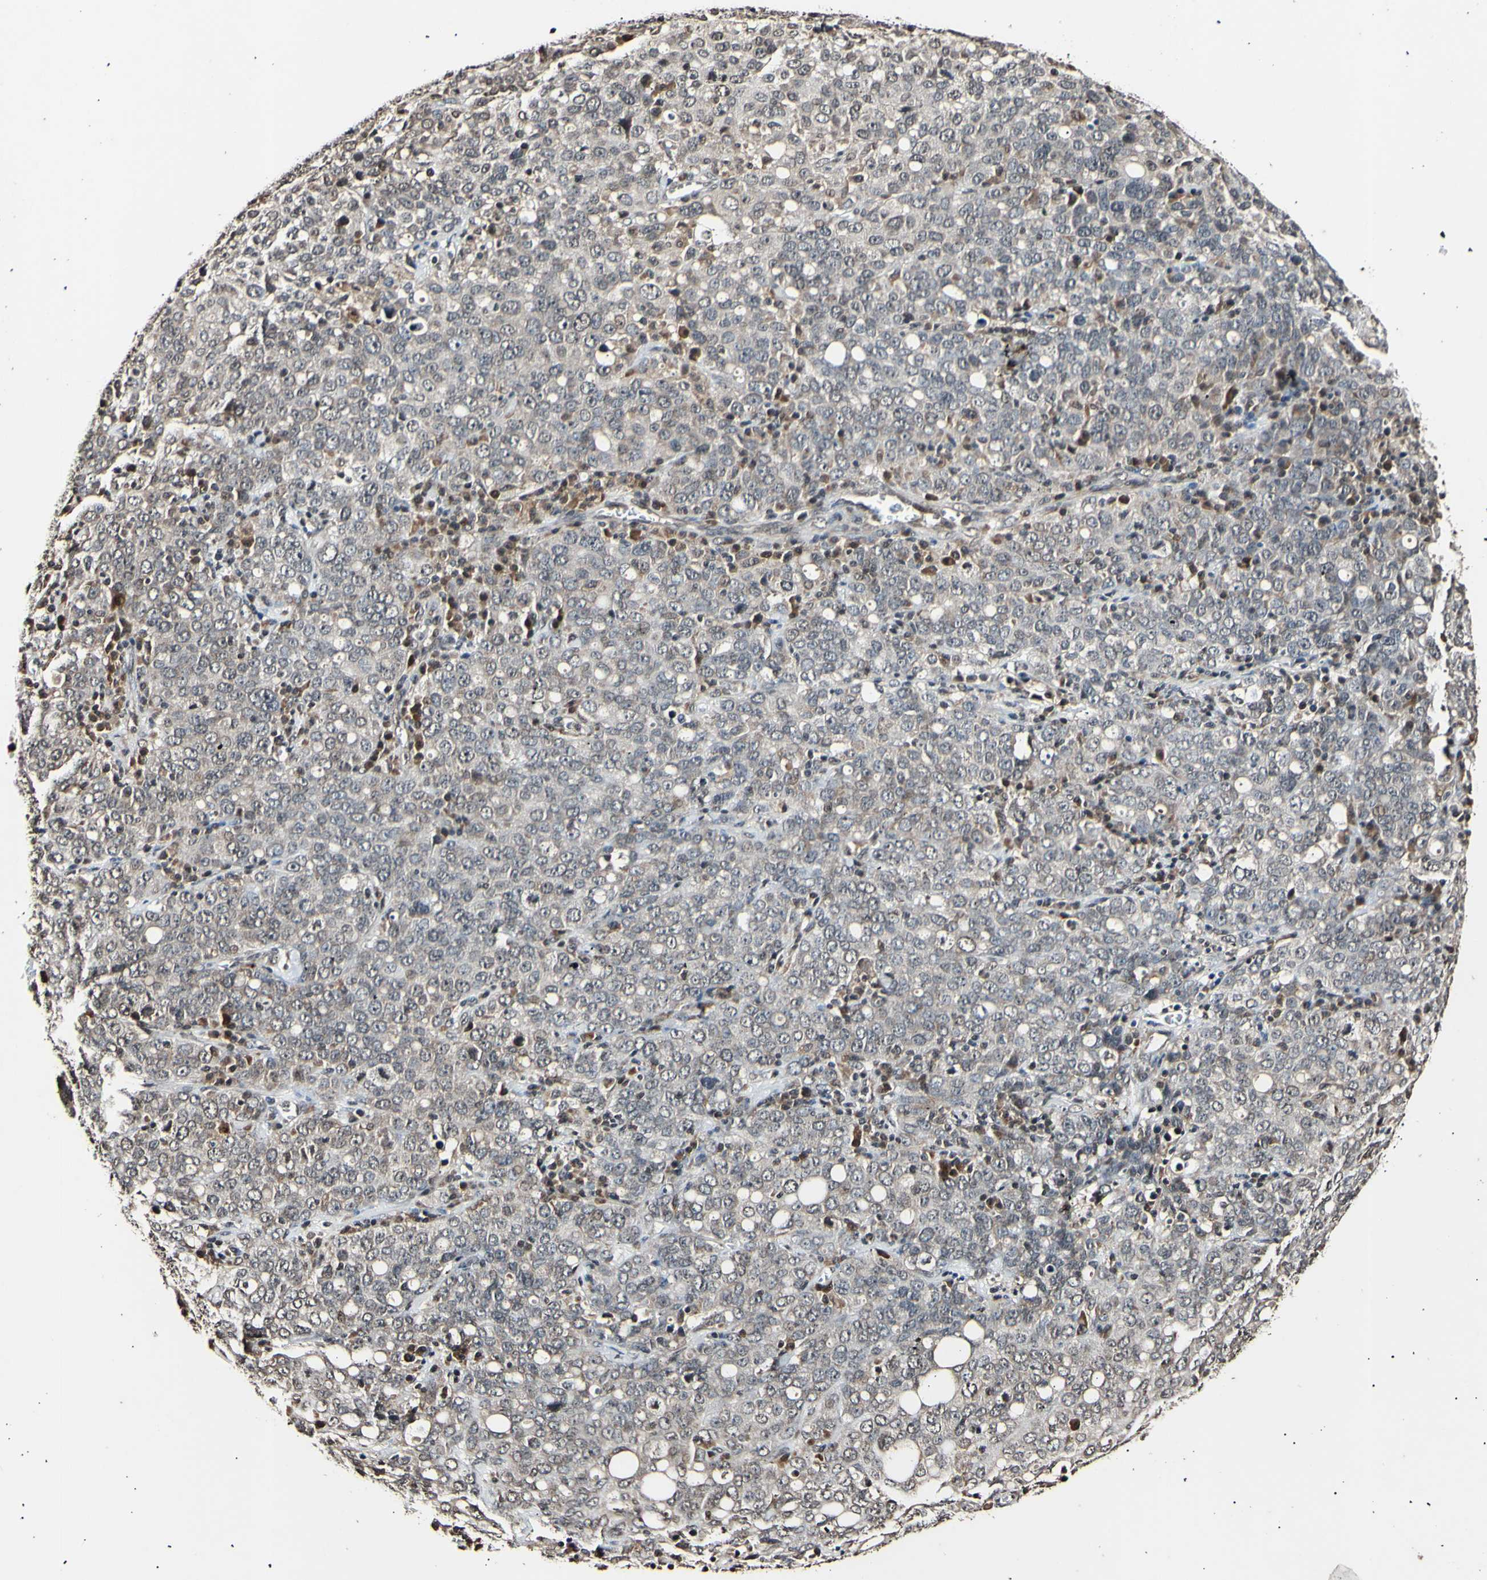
{"staining": {"intensity": "negative", "quantity": "none", "location": "none"}, "tissue": "ovarian cancer", "cell_type": "Tumor cells", "image_type": "cancer", "snomed": [{"axis": "morphology", "description": "Carcinoma, endometroid"}, {"axis": "topography", "description": "Ovary"}], "caption": "Immunohistochemistry of ovarian endometroid carcinoma exhibits no positivity in tumor cells. The staining is performed using DAB (3,3'-diaminobenzidine) brown chromogen with nuclei counter-stained in using hematoxylin.", "gene": "ANAPC7", "patient": {"sex": "female", "age": 62}}